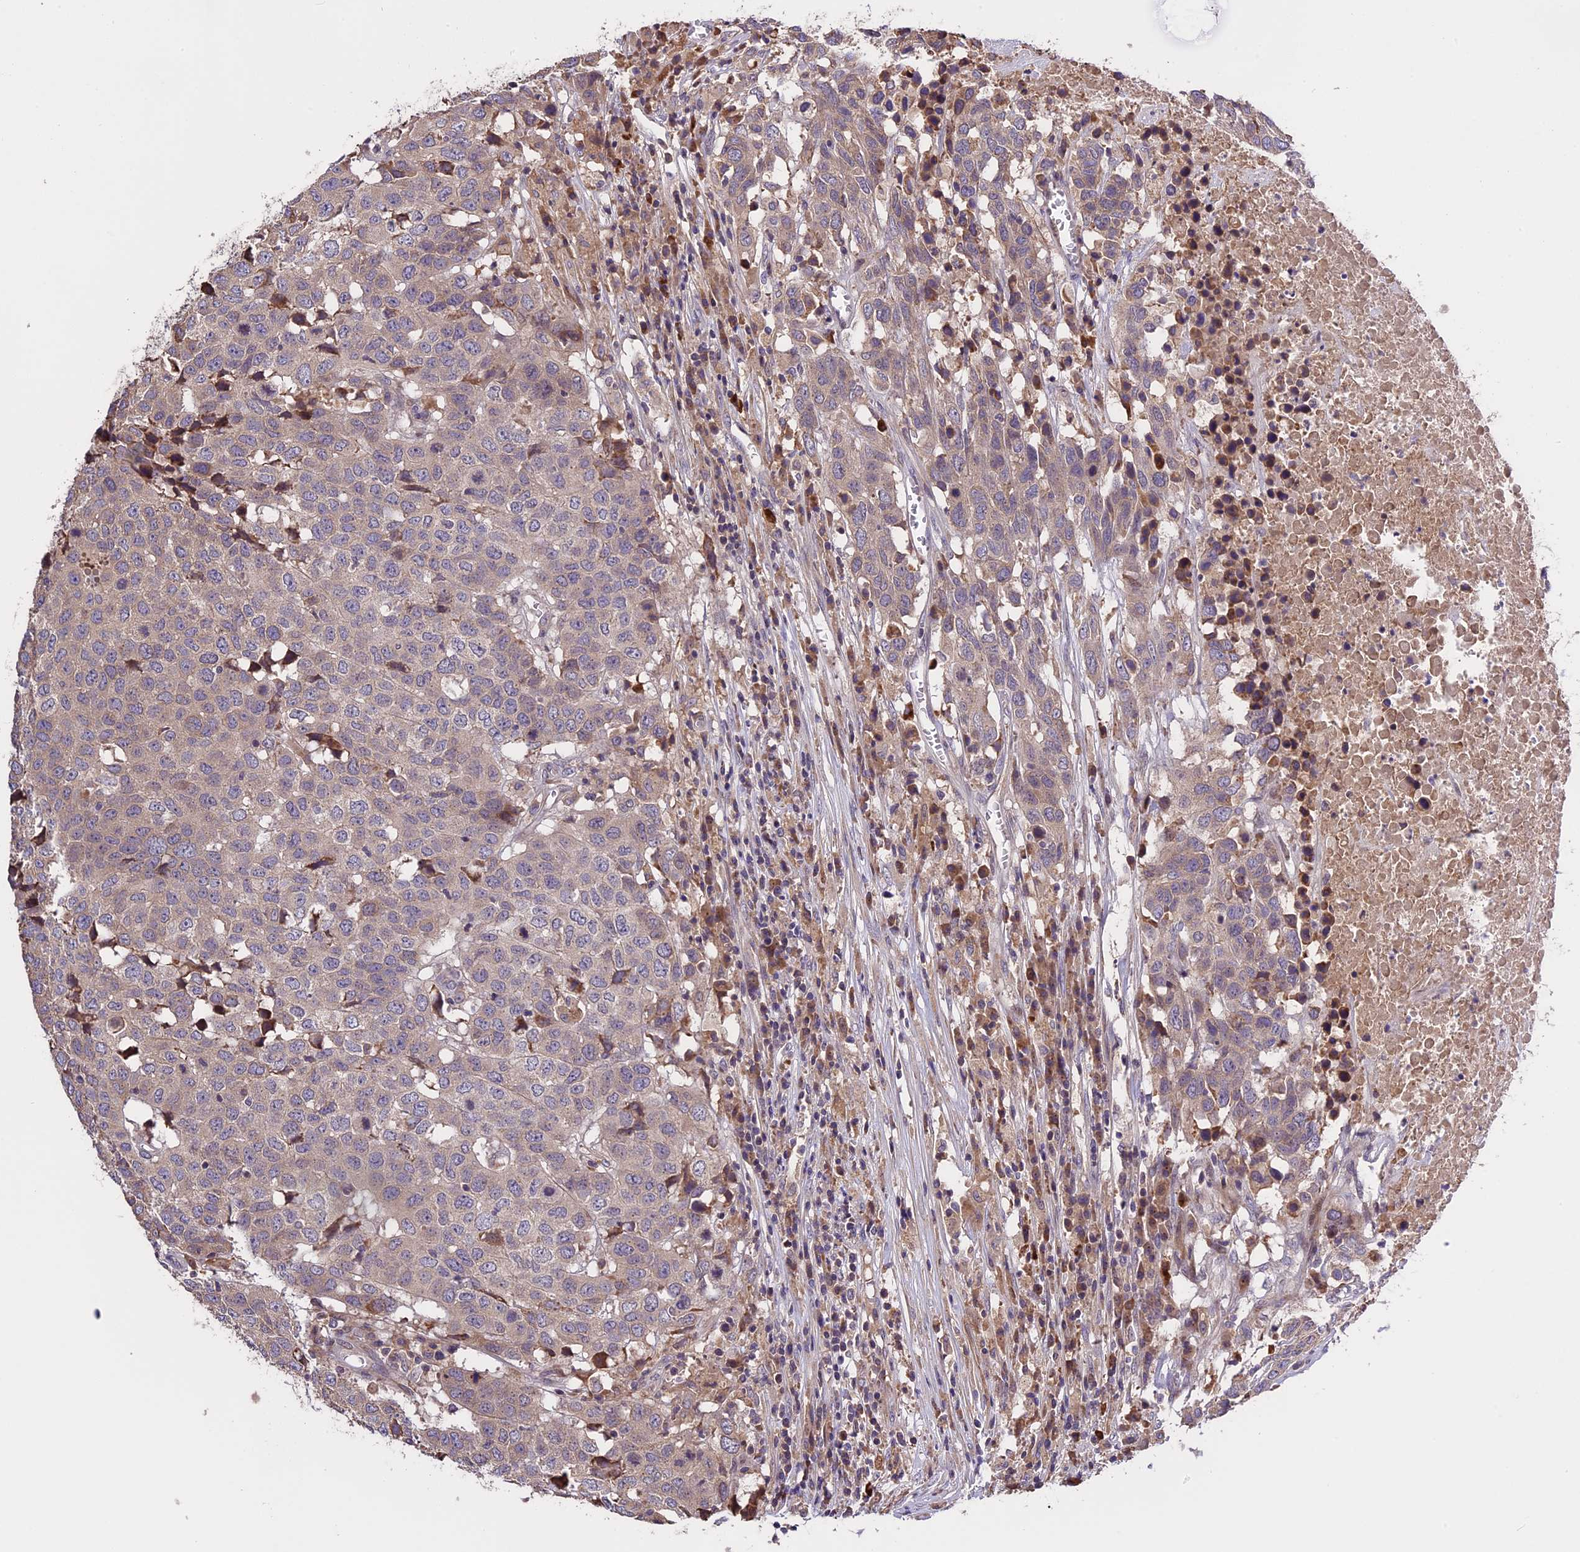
{"staining": {"intensity": "weak", "quantity": "25%-75%", "location": "cytoplasmic/membranous"}, "tissue": "head and neck cancer", "cell_type": "Tumor cells", "image_type": "cancer", "snomed": [{"axis": "morphology", "description": "Squamous cell carcinoma, NOS"}, {"axis": "topography", "description": "Head-Neck"}], "caption": "Immunohistochemical staining of human head and neck cancer (squamous cell carcinoma) displays weak cytoplasmic/membranous protein positivity in approximately 25%-75% of tumor cells. The protein of interest is shown in brown color, while the nuclei are stained blue.", "gene": "ABCC10", "patient": {"sex": "male", "age": 66}}